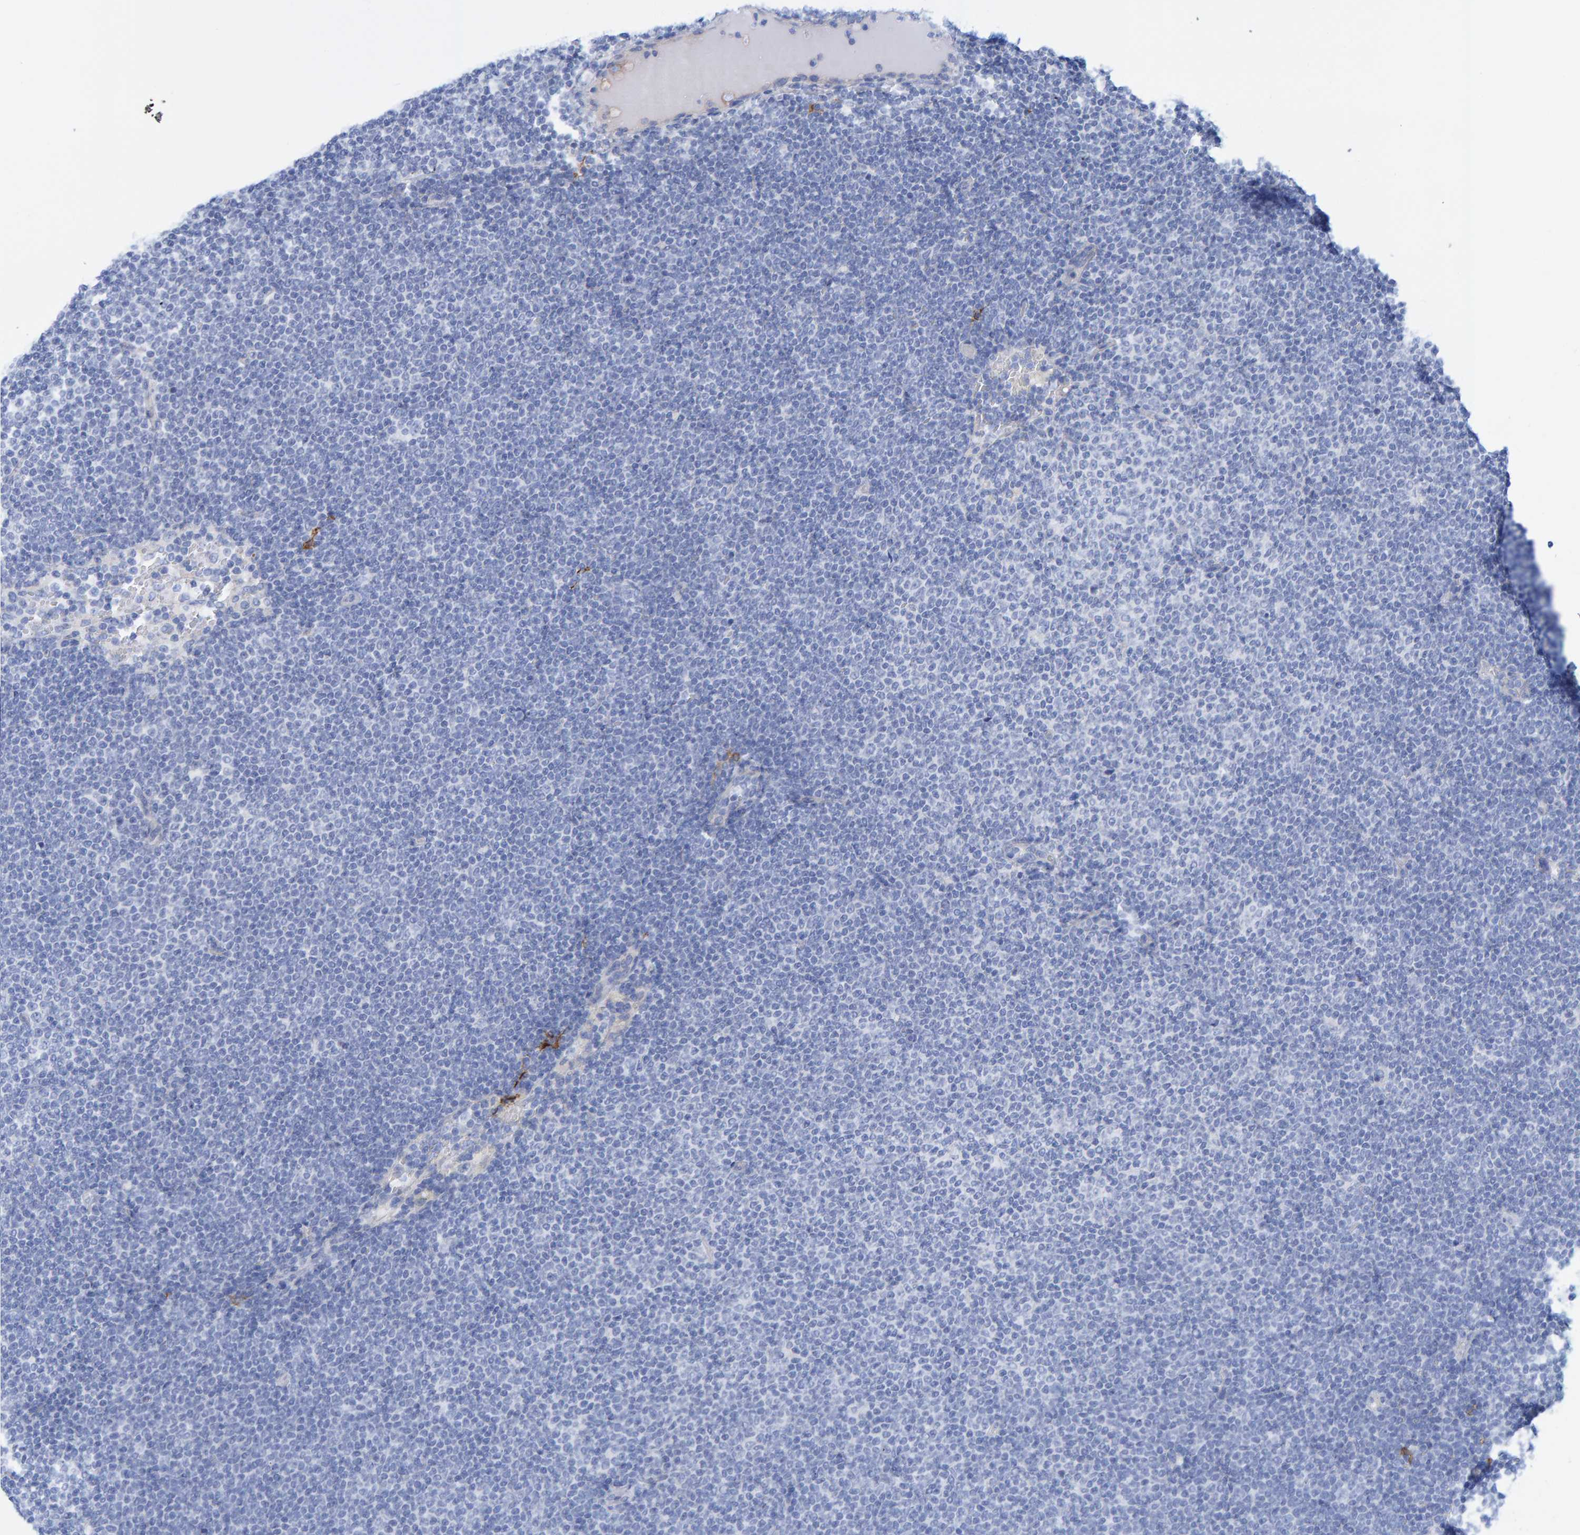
{"staining": {"intensity": "negative", "quantity": "none", "location": "none"}, "tissue": "lymphoma", "cell_type": "Tumor cells", "image_type": "cancer", "snomed": [{"axis": "morphology", "description": "Malignant lymphoma, non-Hodgkin's type, Low grade"}, {"axis": "topography", "description": "Lymph node"}], "caption": "High power microscopy photomicrograph of an immunohistochemistry histopathology image of lymphoma, revealing no significant expression in tumor cells.", "gene": "JAKMIP3", "patient": {"sex": "female", "age": 53}}